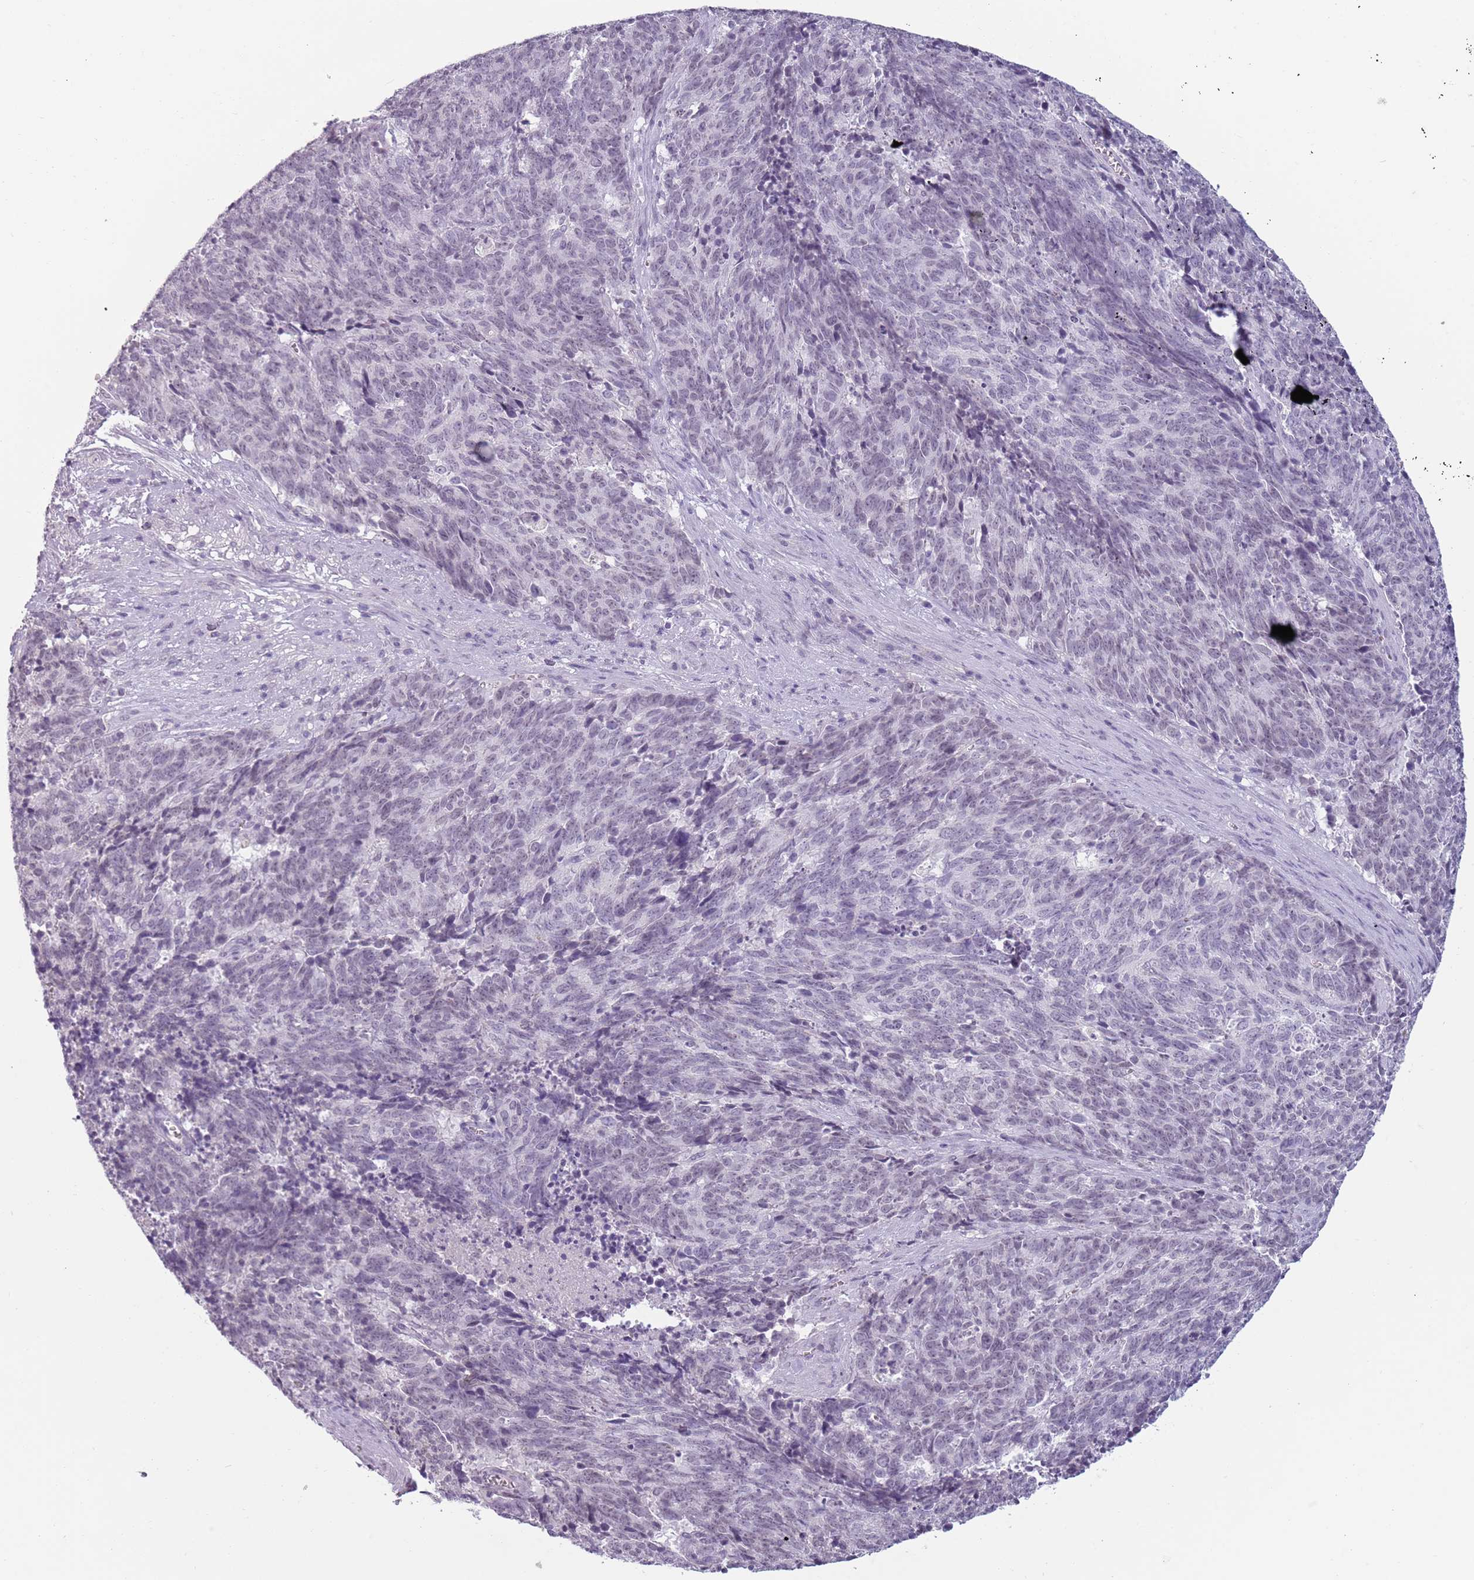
{"staining": {"intensity": "negative", "quantity": "none", "location": "none"}, "tissue": "cervical cancer", "cell_type": "Tumor cells", "image_type": "cancer", "snomed": [{"axis": "morphology", "description": "Squamous cell carcinoma, NOS"}, {"axis": "topography", "description": "Cervix"}], "caption": "Immunohistochemical staining of human cervical cancer reveals no significant positivity in tumor cells. (DAB immunohistochemistry (IHC) visualized using brightfield microscopy, high magnification).", "gene": "PIEZO1", "patient": {"sex": "female", "age": 29}}